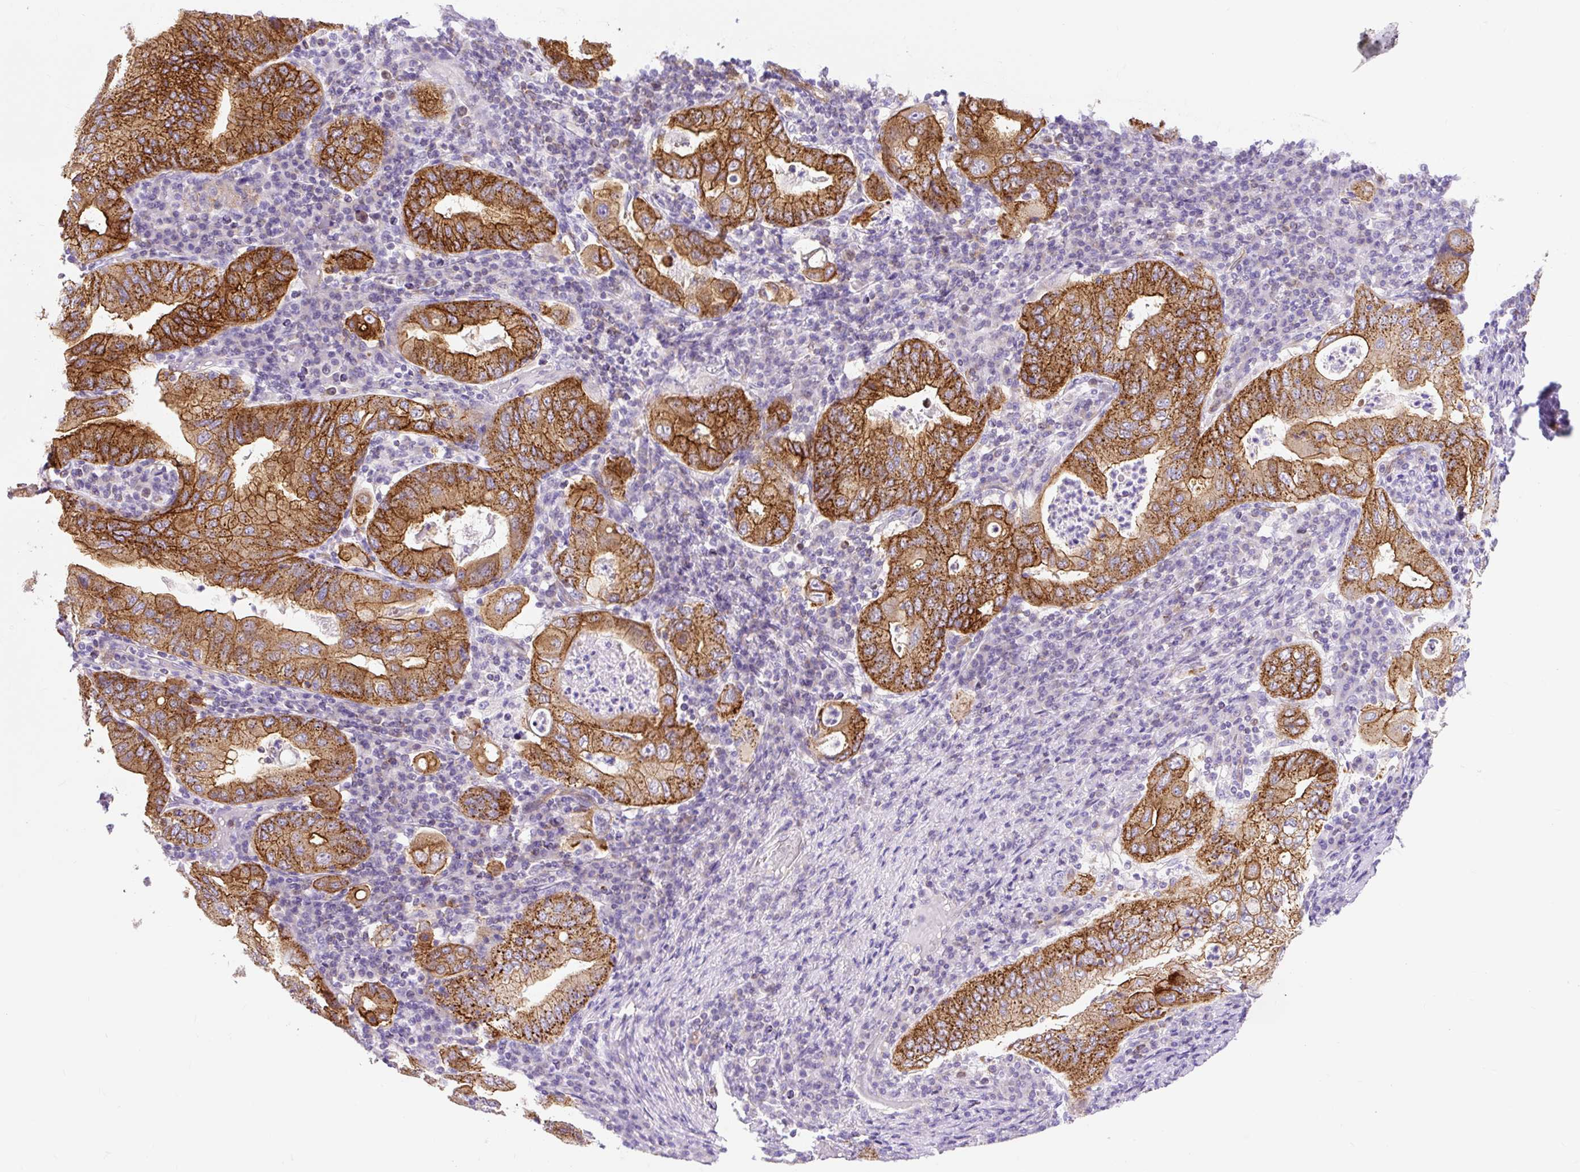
{"staining": {"intensity": "strong", "quantity": ">75%", "location": "cytoplasmic/membranous"}, "tissue": "stomach cancer", "cell_type": "Tumor cells", "image_type": "cancer", "snomed": [{"axis": "morphology", "description": "Normal tissue, NOS"}, {"axis": "morphology", "description": "Adenocarcinoma, NOS"}, {"axis": "topography", "description": "Esophagus"}, {"axis": "topography", "description": "Stomach, upper"}, {"axis": "topography", "description": "Peripheral nerve tissue"}], "caption": "The immunohistochemical stain shows strong cytoplasmic/membranous positivity in tumor cells of stomach cancer tissue.", "gene": "HIP1R", "patient": {"sex": "male", "age": 62}}